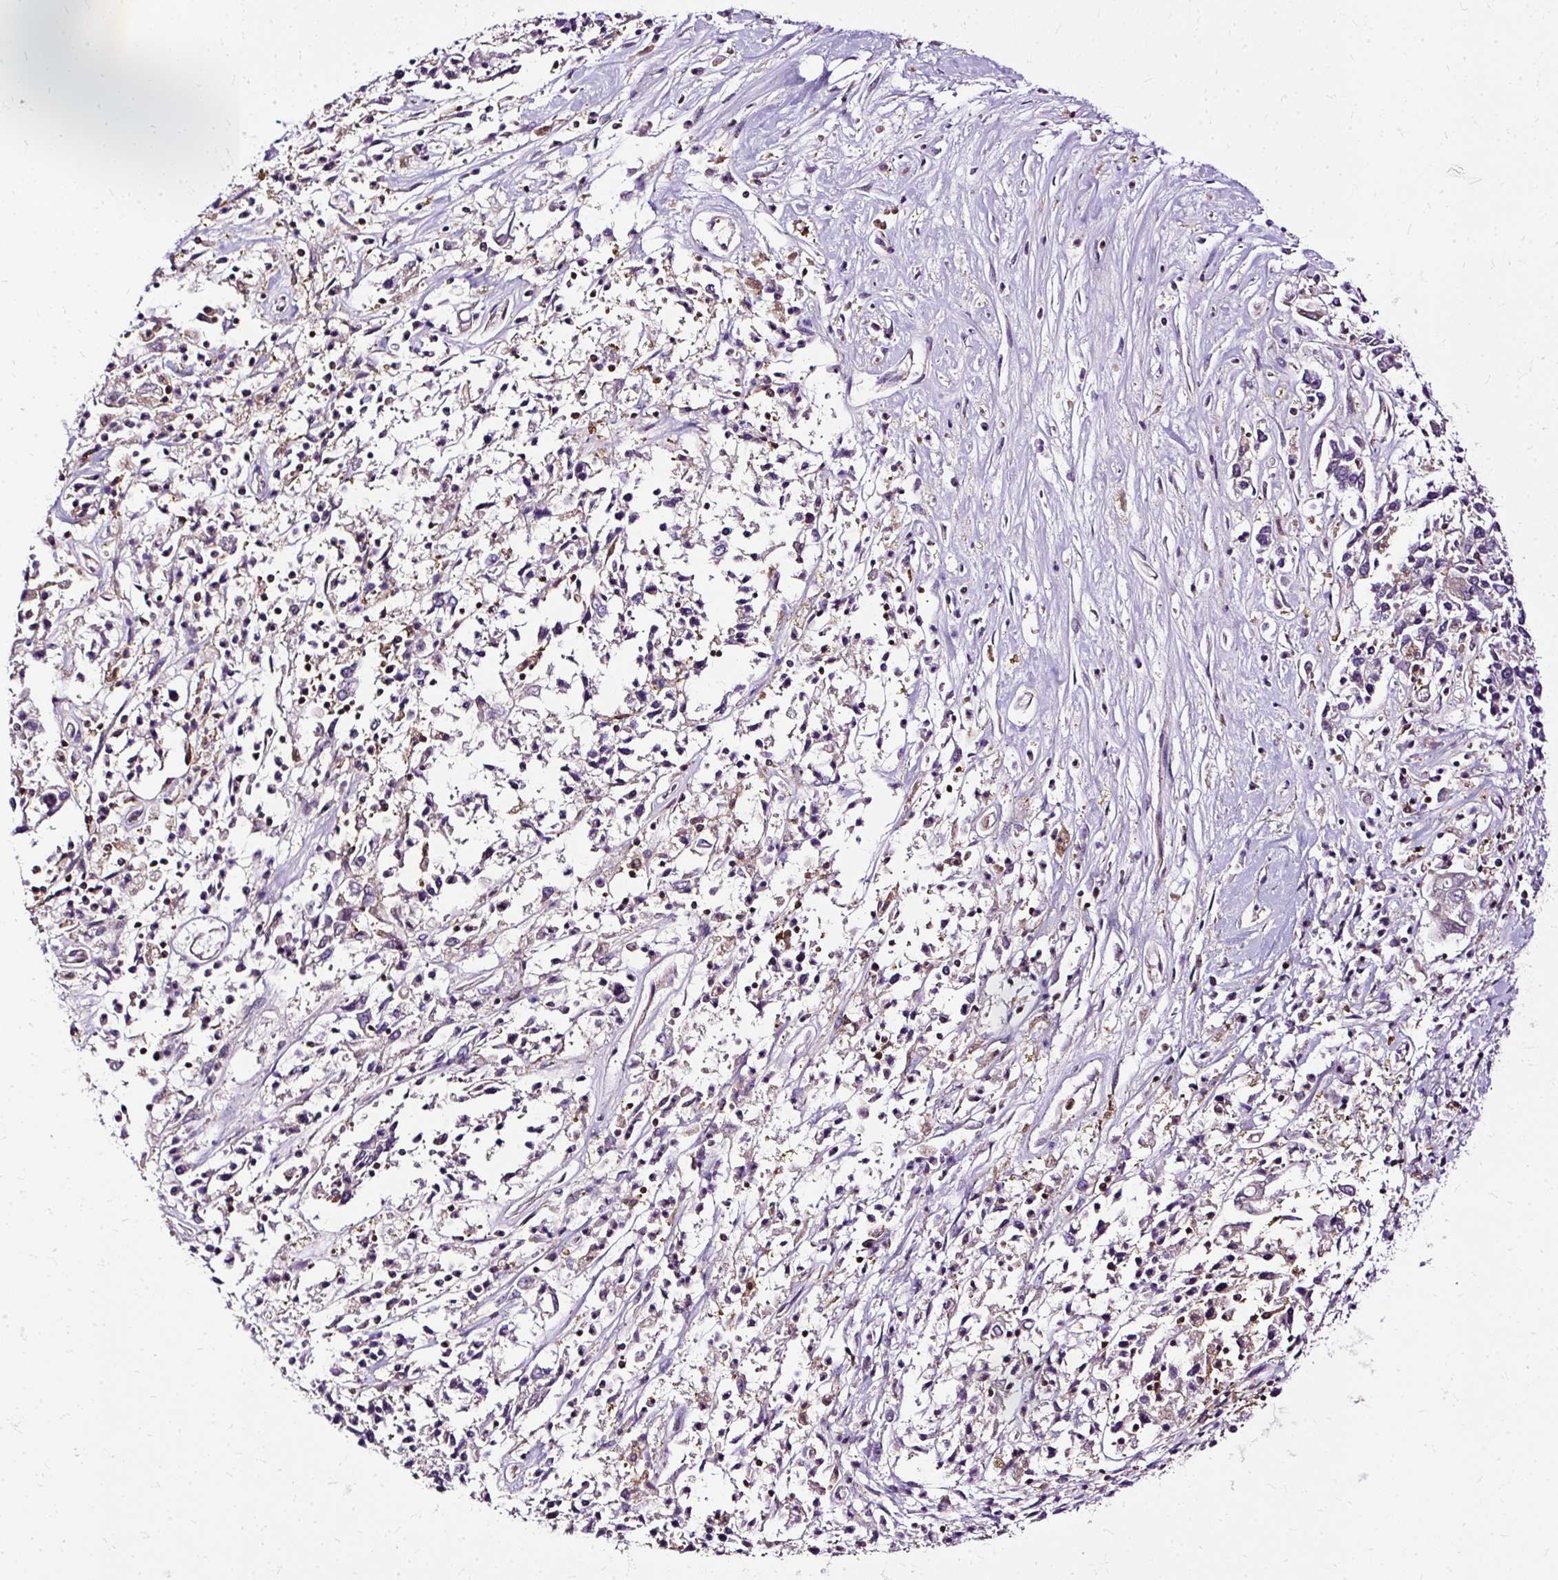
{"staining": {"intensity": "negative", "quantity": "none", "location": "none"}, "tissue": "ovarian cancer", "cell_type": "Tumor cells", "image_type": "cancer", "snomed": [{"axis": "morphology", "description": "Carcinoma, endometroid"}, {"axis": "topography", "description": "Ovary"}], "caption": "A micrograph of ovarian cancer stained for a protein shows no brown staining in tumor cells. (IHC, brightfield microscopy, high magnification).", "gene": "TWF2", "patient": {"sex": "female", "age": 62}}